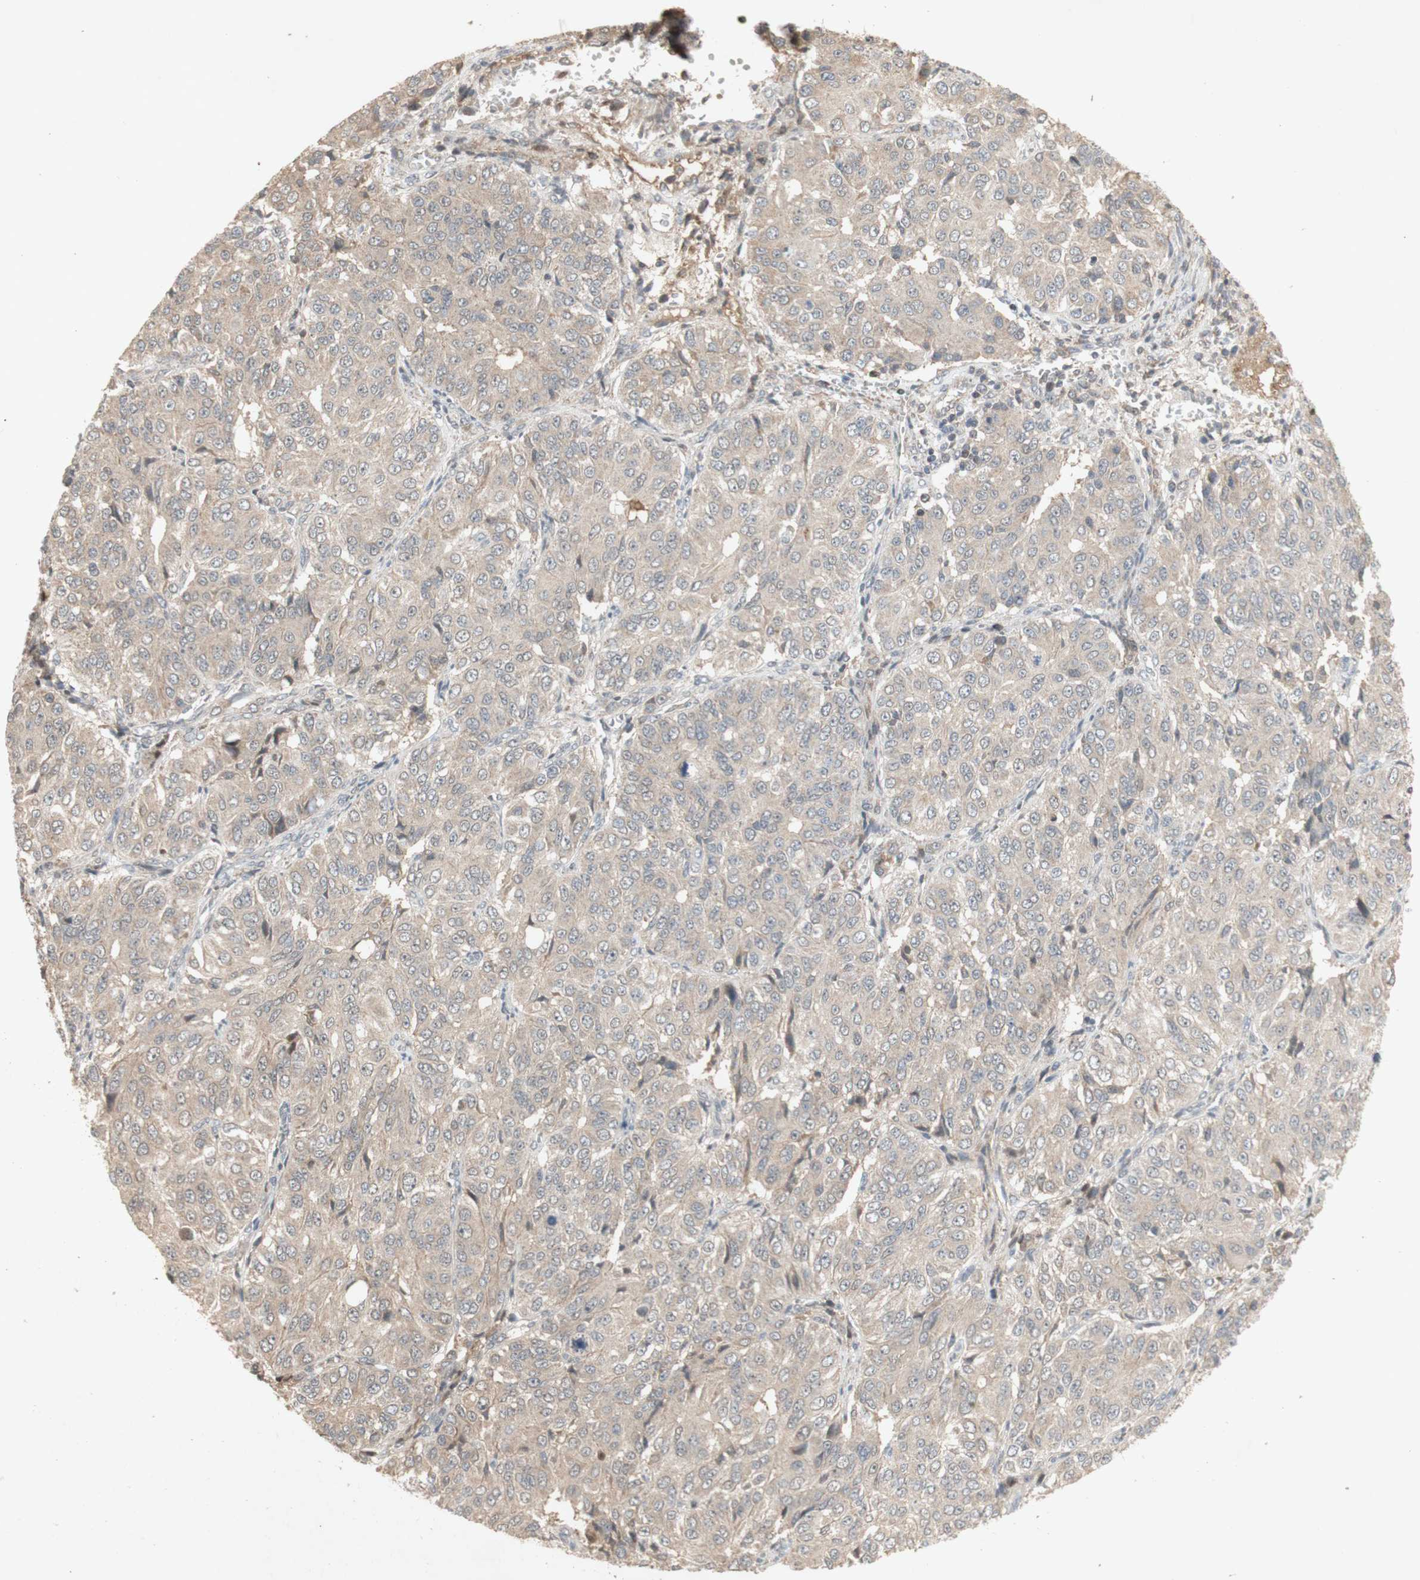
{"staining": {"intensity": "weak", "quantity": "<25%", "location": "cytoplasmic/membranous"}, "tissue": "ovarian cancer", "cell_type": "Tumor cells", "image_type": "cancer", "snomed": [{"axis": "morphology", "description": "Carcinoma, endometroid"}, {"axis": "topography", "description": "Ovary"}], "caption": "Ovarian endometroid carcinoma was stained to show a protein in brown. There is no significant staining in tumor cells.", "gene": "NRG4", "patient": {"sex": "female", "age": 51}}